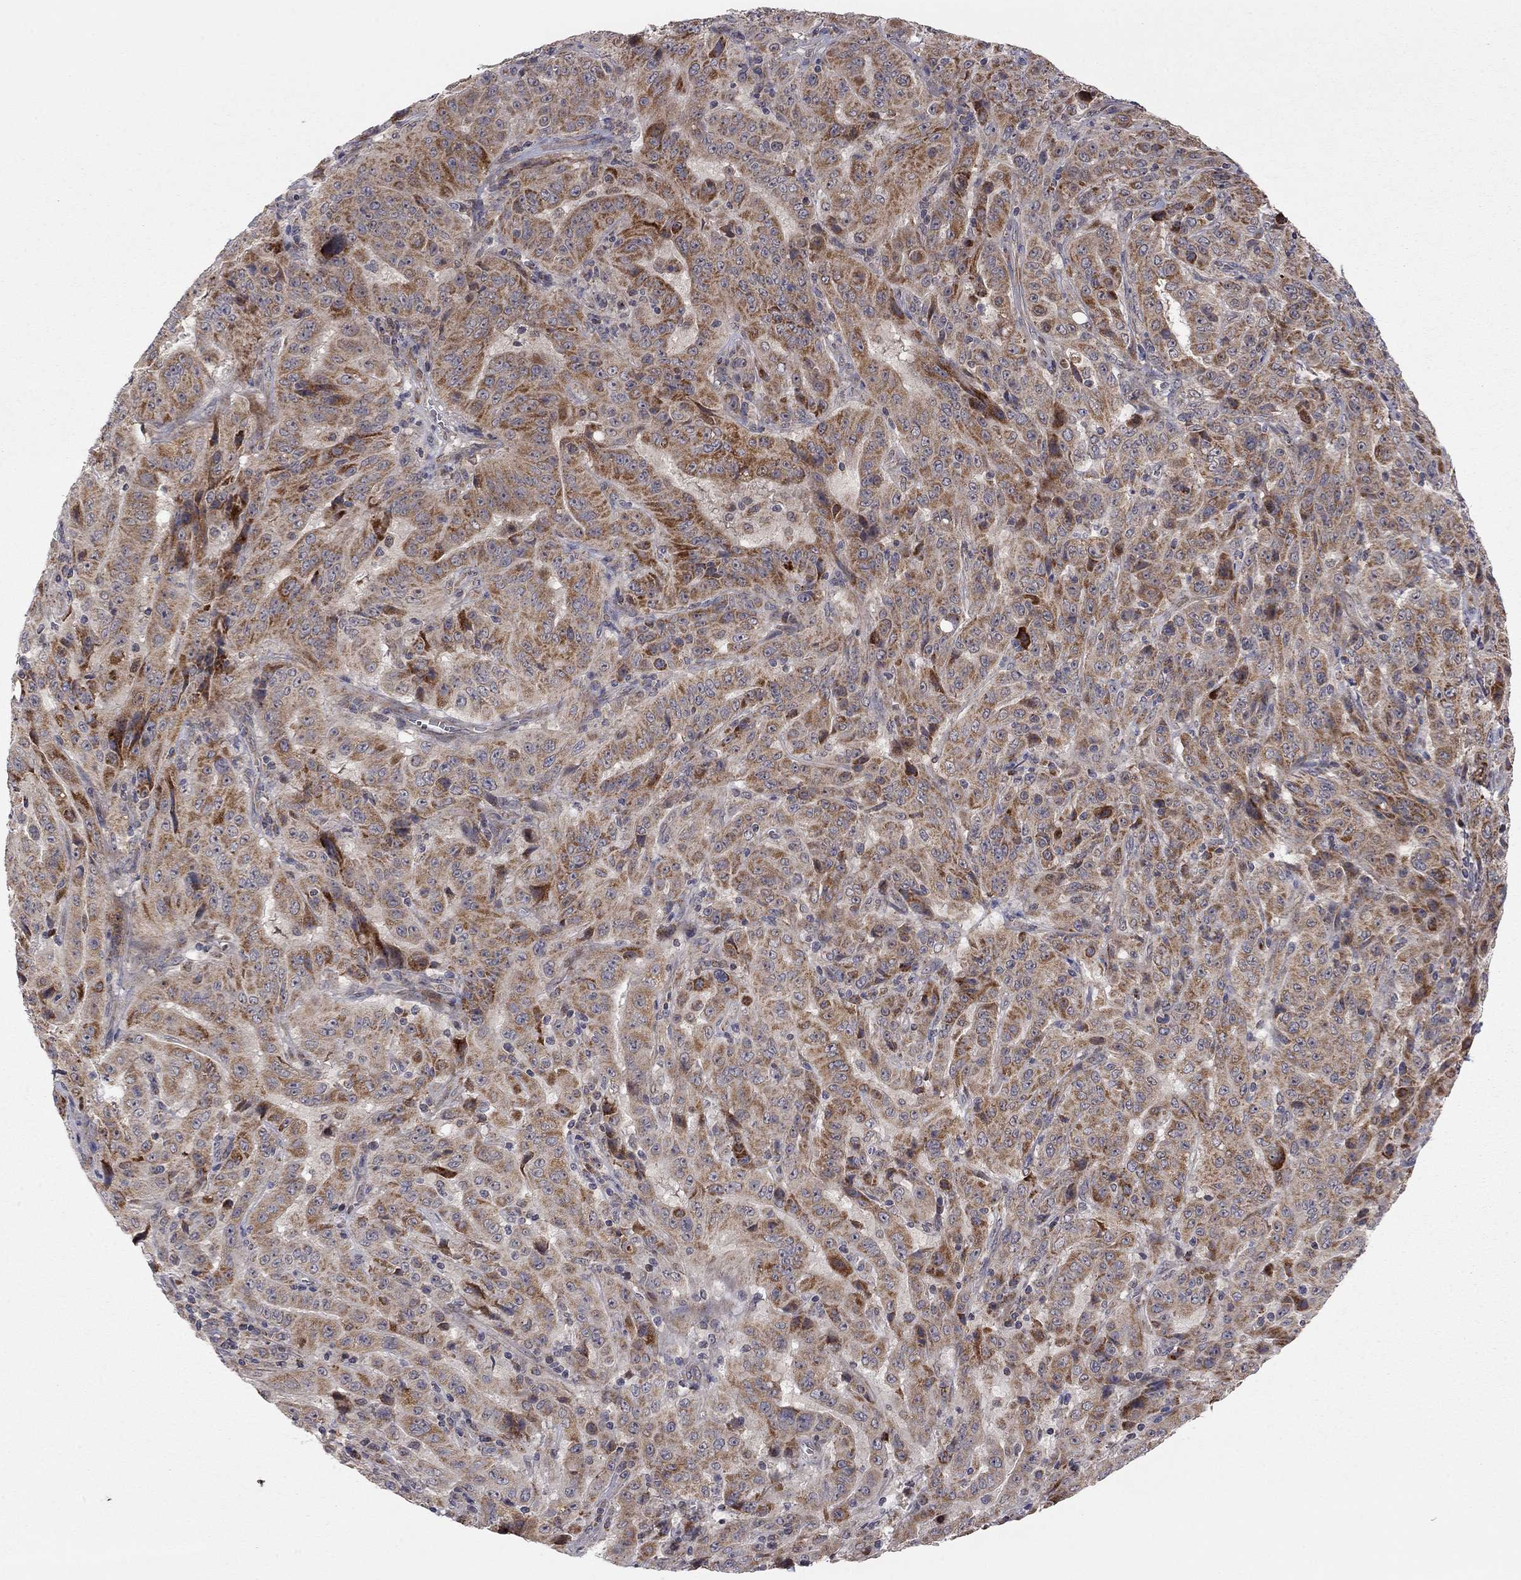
{"staining": {"intensity": "strong", "quantity": "<25%", "location": "cytoplasmic/membranous"}, "tissue": "pancreatic cancer", "cell_type": "Tumor cells", "image_type": "cancer", "snomed": [{"axis": "morphology", "description": "Adenocarcinoma, NOS"}, {"axis": "topography", "description": "Pancreas"}], "caption": "Tumor cells demonstrate medium levels of strong cytoplasmic/membranous expression in about <25% of cells in human adenocarcinoma (pancreatic).", "gene": "IDS", "patient": {"sex": "male", "age": 63}}